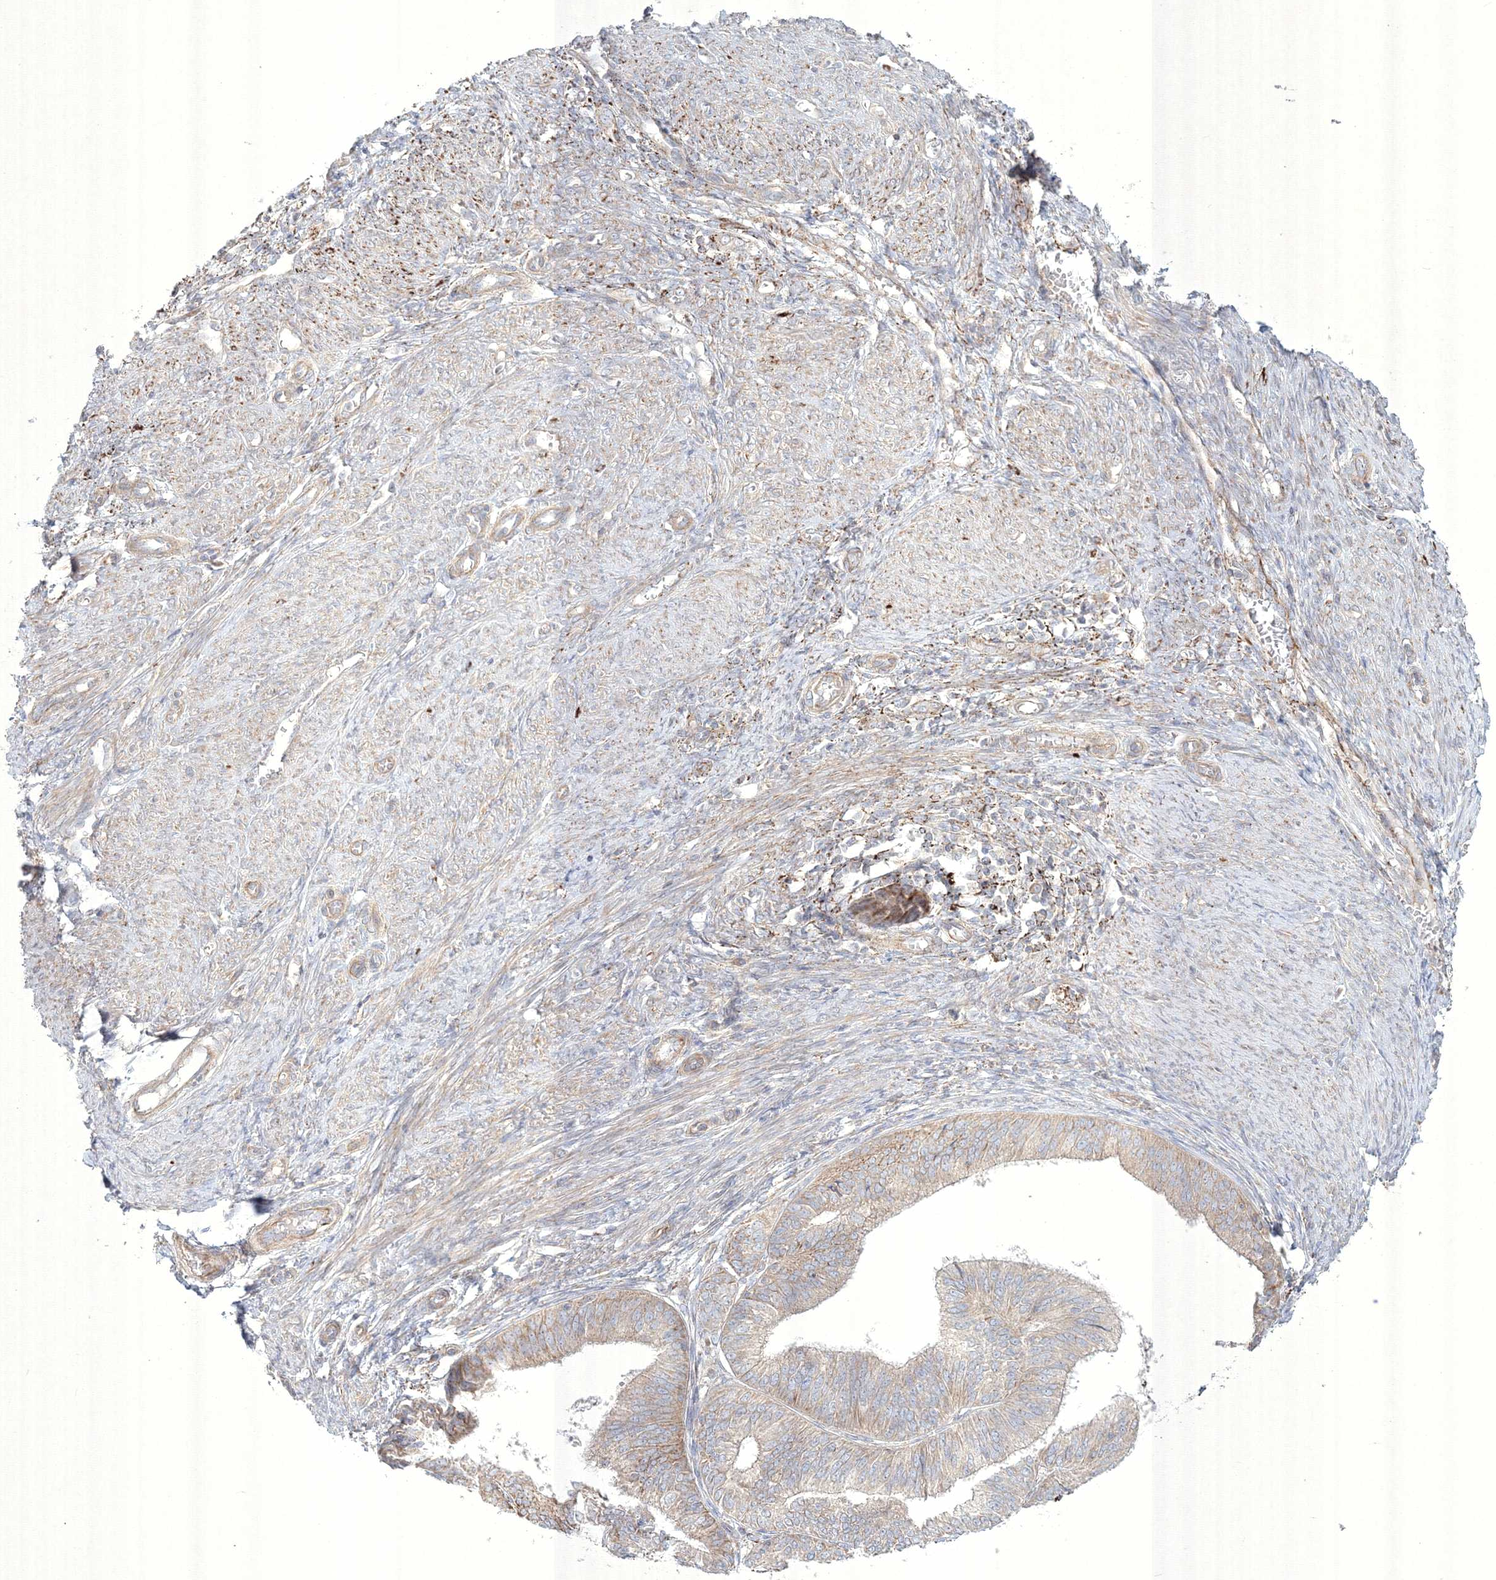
{"staining": {"intensity": "weak", "quantity": "25%-75%", "location": "cytoplasmic/membranous"}, "tissue": "endometrial cancer", "cell_type": "Tumor cells", "image_type": "cancer", "snomed": [{"axis": "morphology", "description": "Adenocarcinoma, NOS"}, {"axis": "topography", "description": "Endometrium"}], "caption": "Human adenocarcinoma (endometrial) stained for a protein (brown) exhibits weak cytoplasmic/membranous positive staining in about 25%-75% of tumor cells.", "gene": "WDR49", "patient": {"sex": "female", "age": 51}}